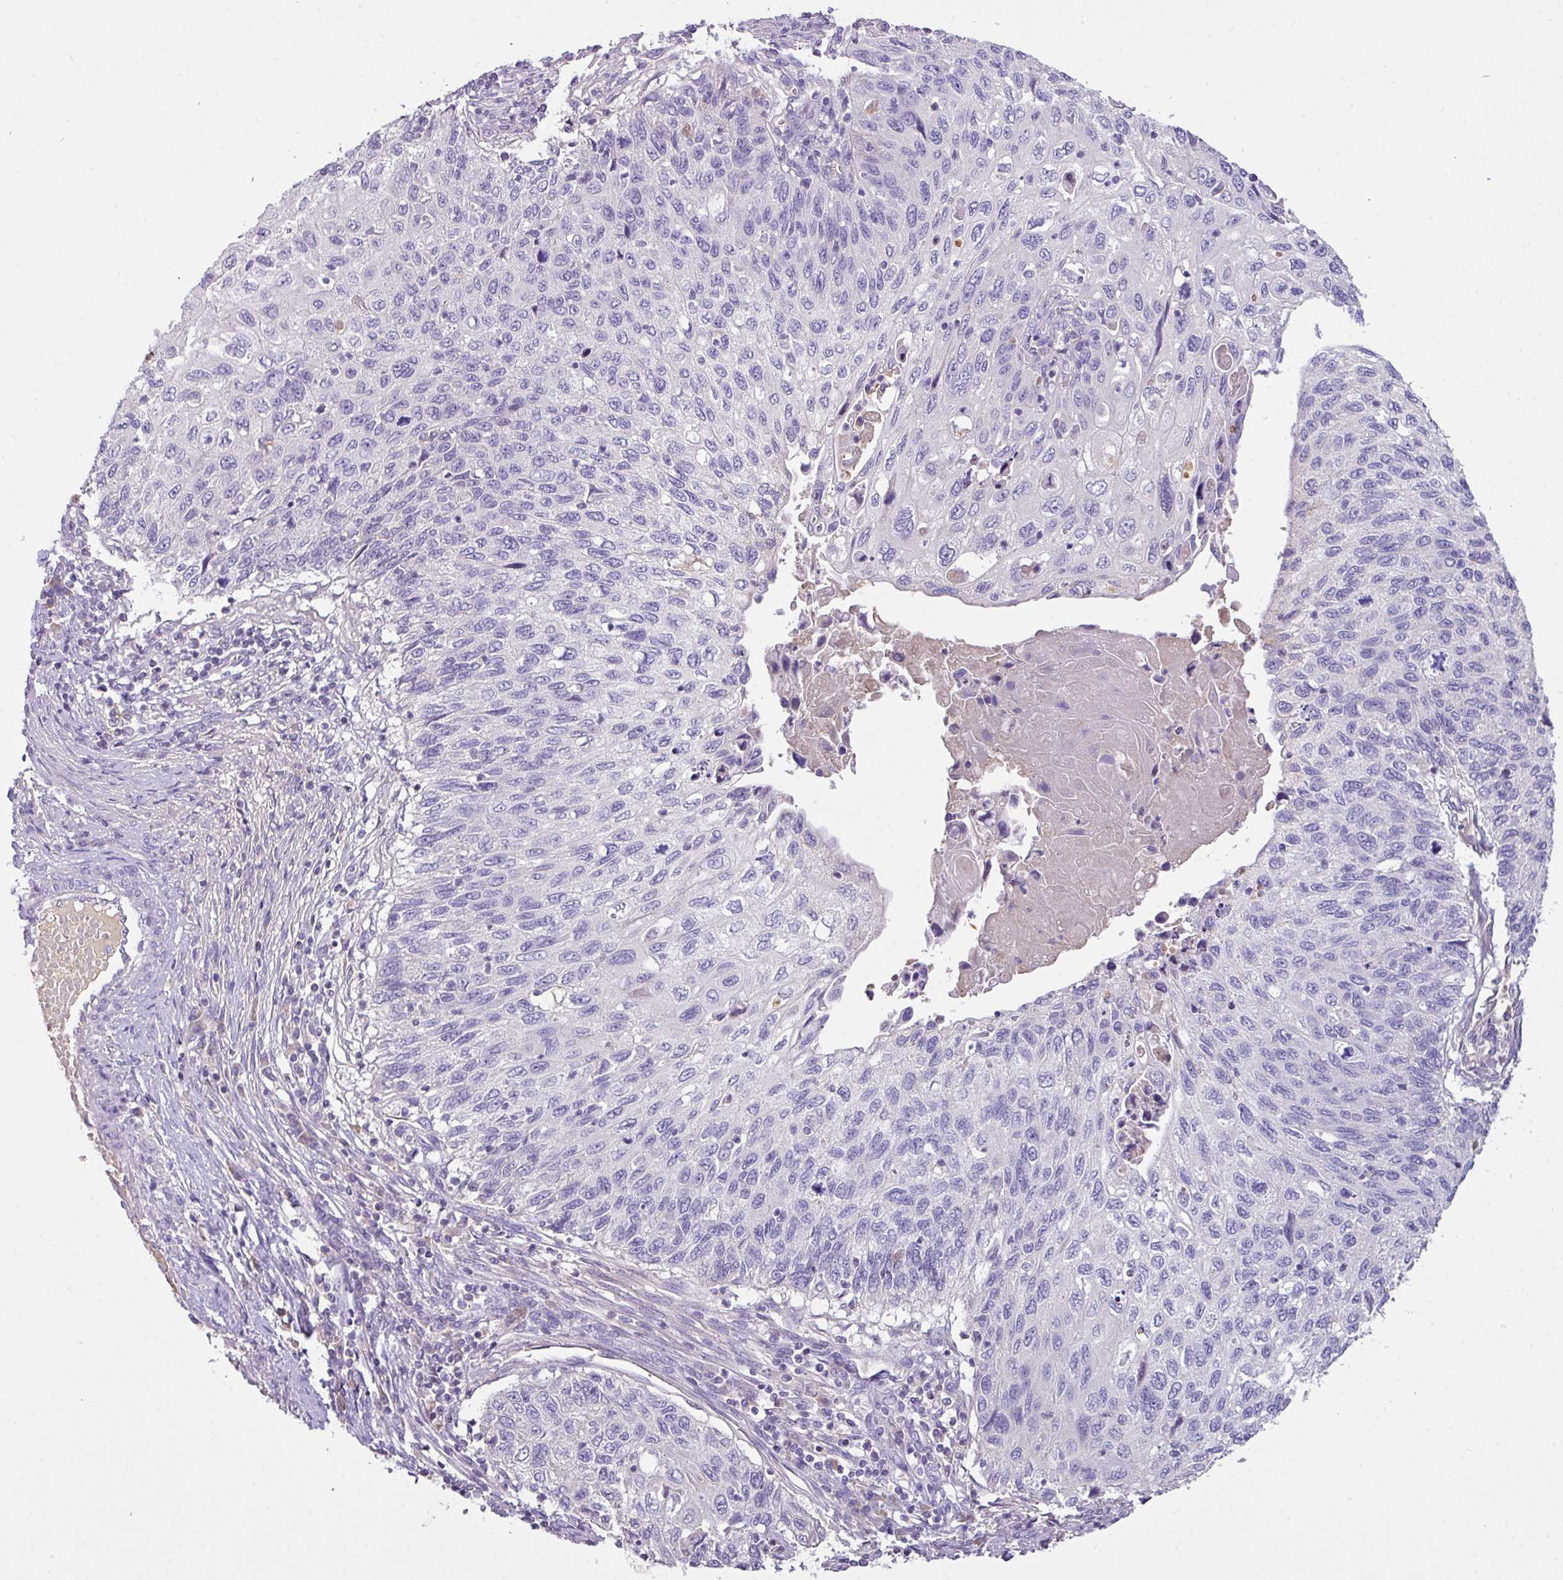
{"staining": {"intensity": "negative", "quantity": "none", "location": "none"}, "tissue": "cervical cancer", "cell_type": "Tumor cells", "image_type": "cancer", "snomed": [{"axis": "morphology", "description": "Squamous cell carcinoma, NOS"}, {"axis": "topography", "description": "Cervix"}], "caption": "DAB (3,3'-diaminobenzidine) immunohistochemical staining of cervical cancer (squamous cell carcinoma) reveals no significant expression in tumor cells.", "gene": "OR6C6", "patient": {"sex": "female", "age": 70}}